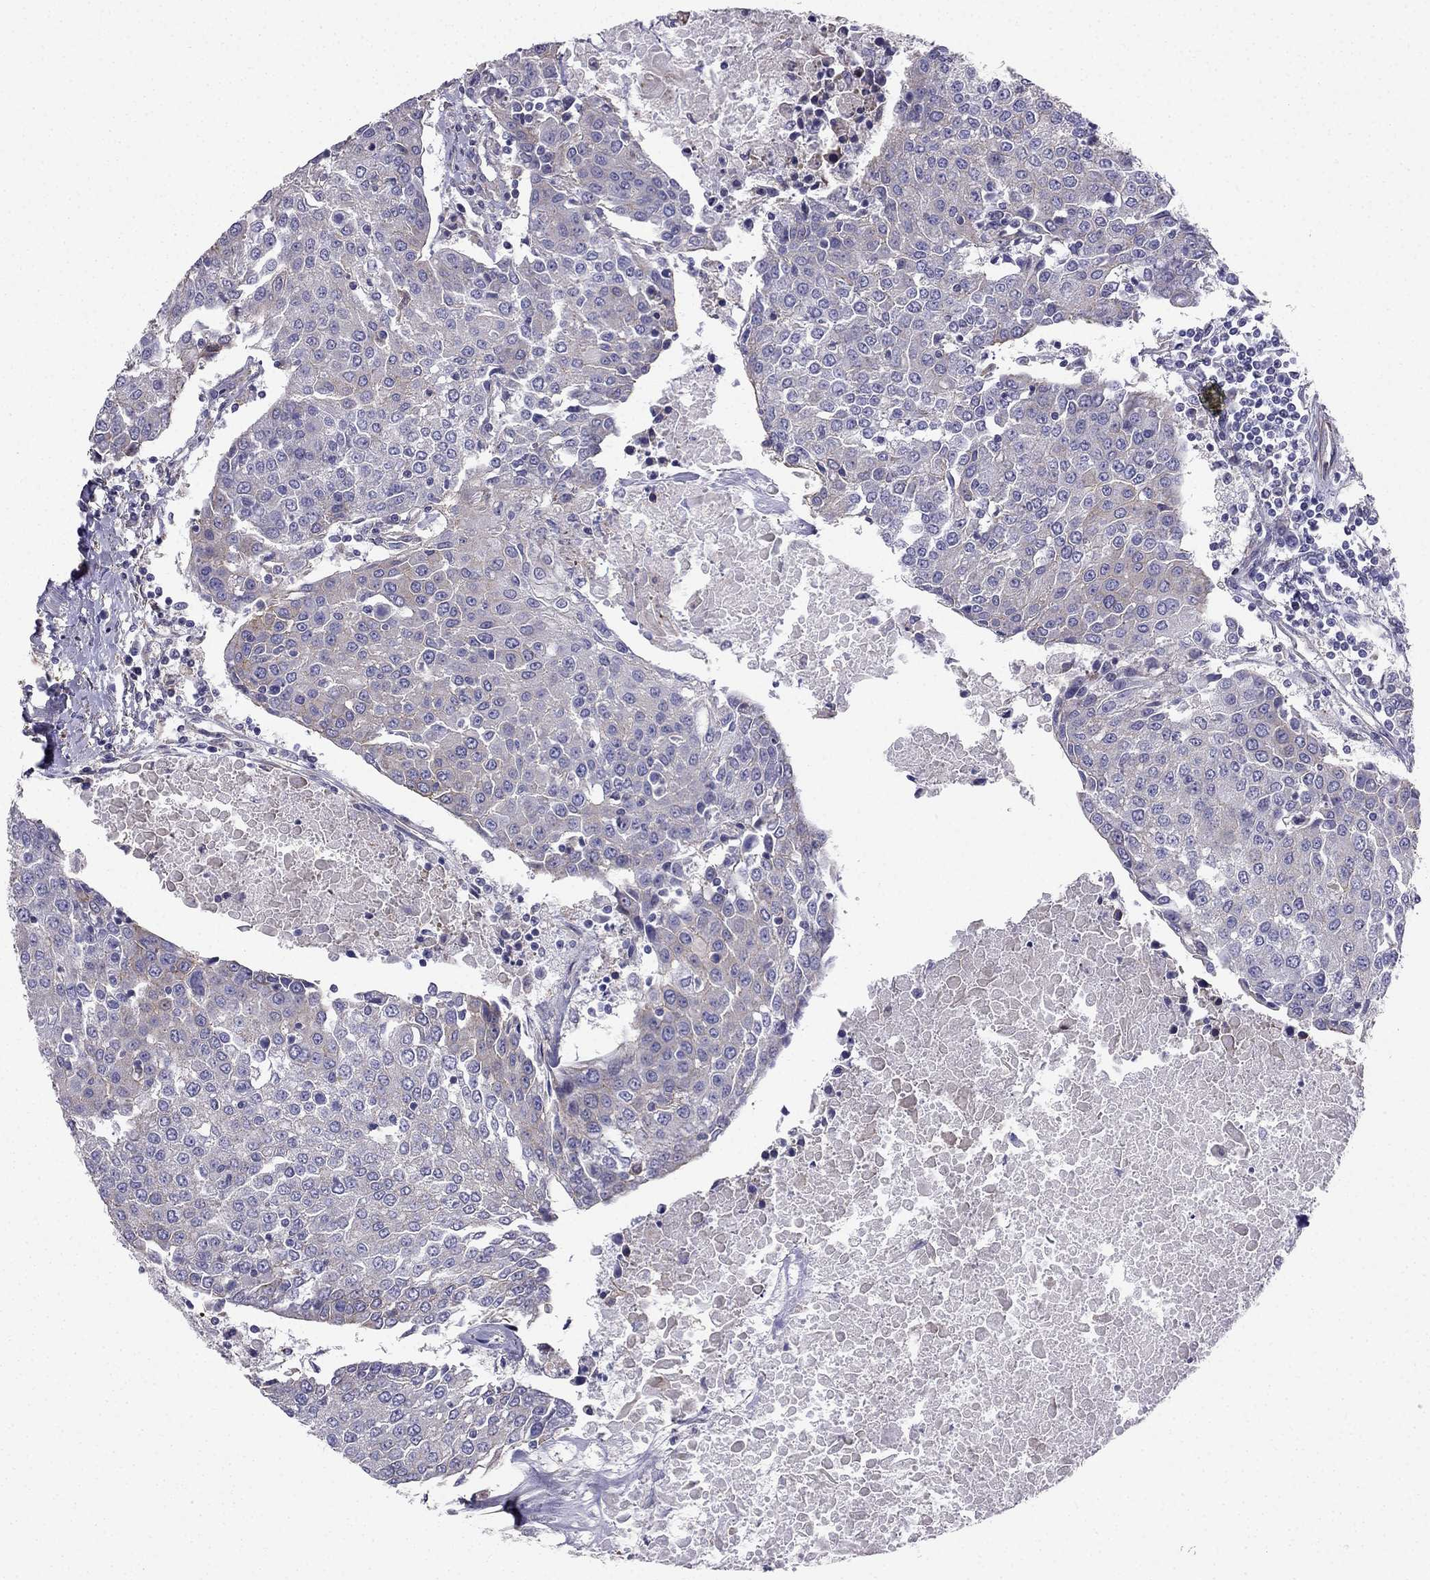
{"staining": {"intensity": "negative", "quantity": "none", "location": "none"}, "tissue": "urothelial cancer", "cell_type": "Tumor cells", "image_type": "cancer", "snomed": [{"axis": "morphology", "description": "Urothelial carcinoma, High grade"}, {"axis": "topography", "description": "Urinary bladder"}], "caption": "IHC of high-grade urothelial carcinoma reveals no positivity in tumor cells.", "gene": "ENOX1", "patient": {"sex": "female", "age": 85}}